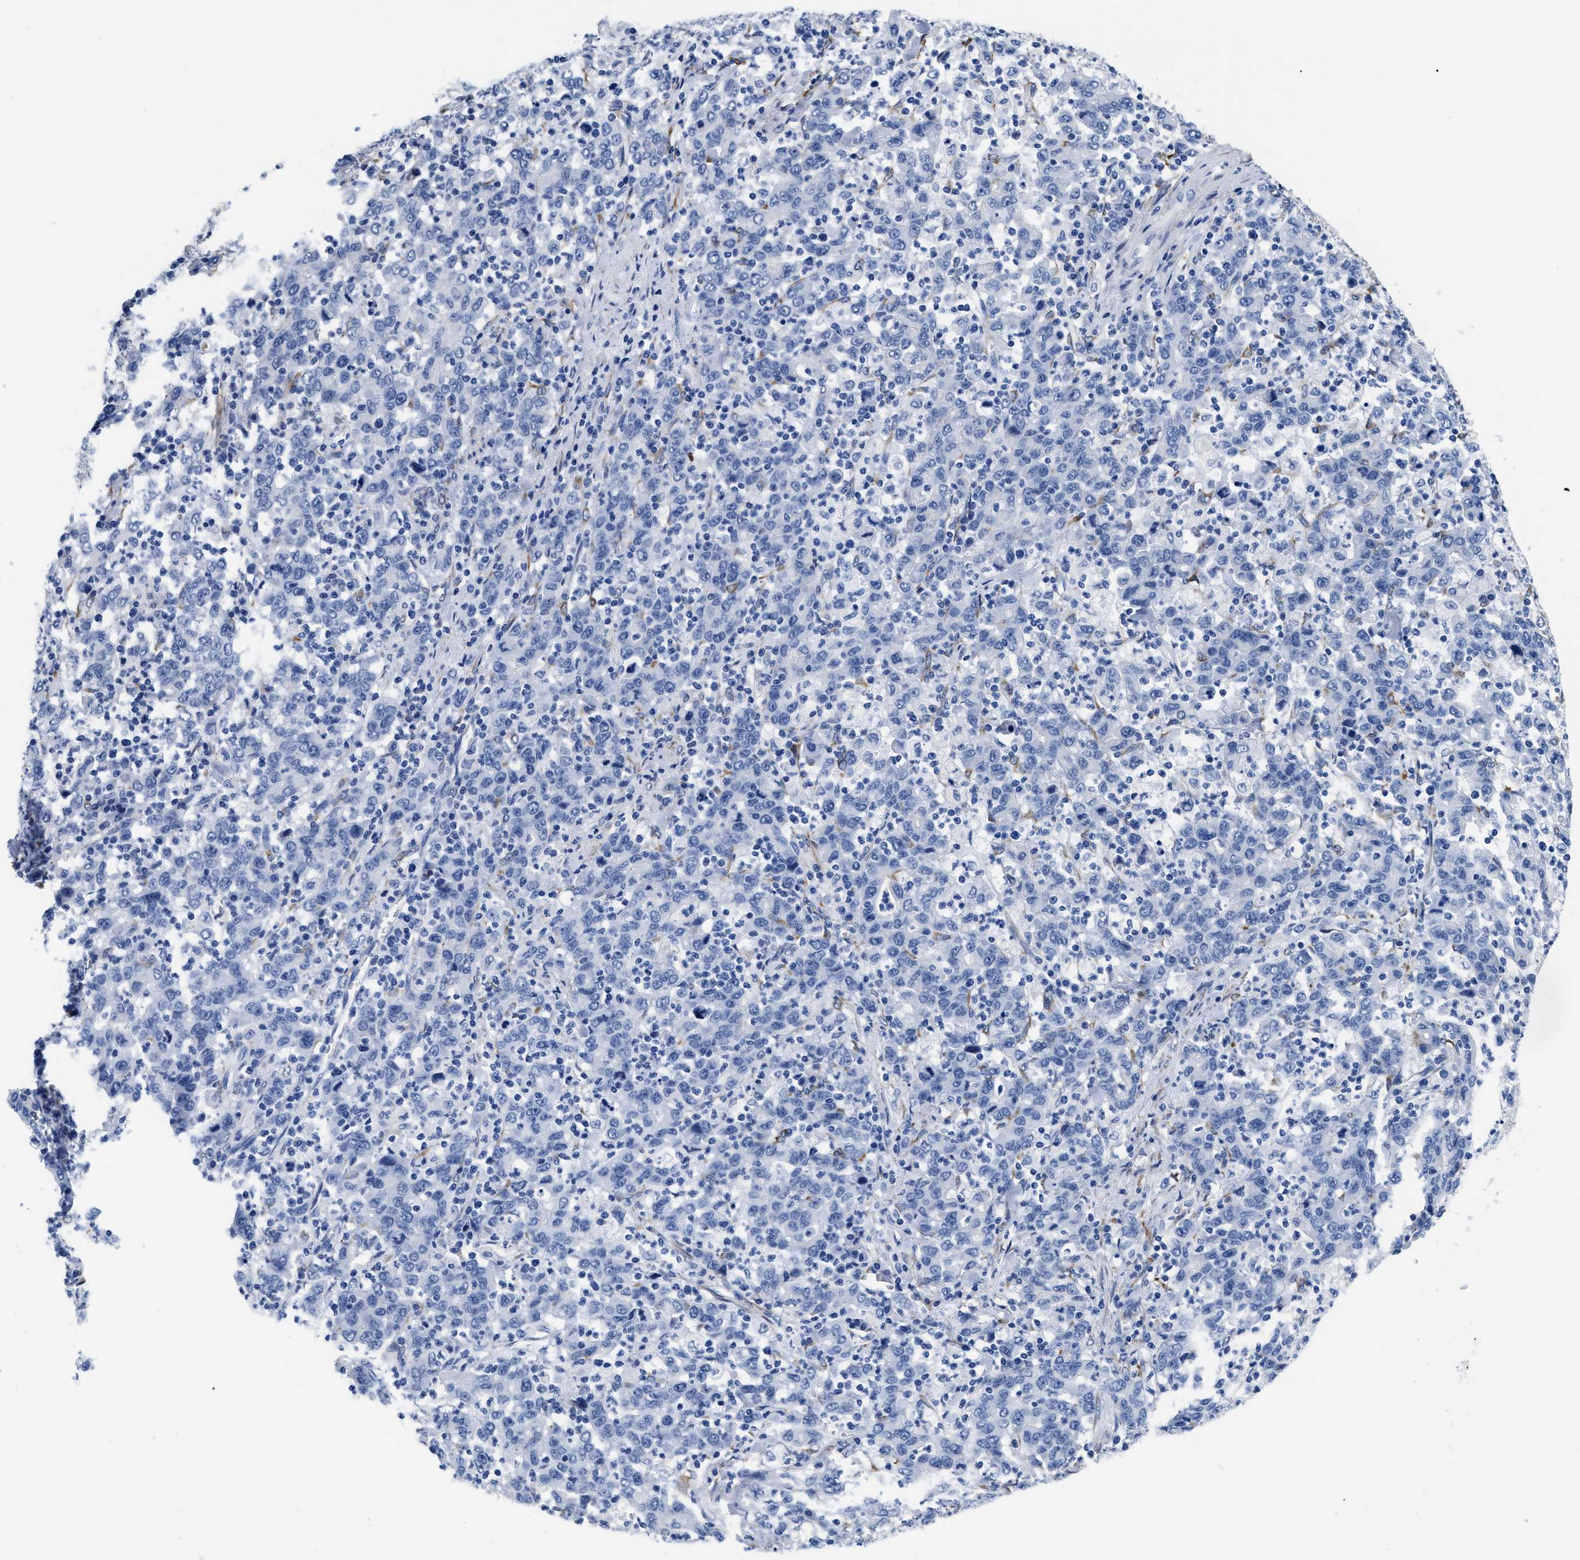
{"staining": {"intensity": "negative", "quantity": "none", "location": "none"}, "tissue": "stomach cancer", "cell_type": "Tumor cells", "image_type": "cancer", "snomed": [{"axis": "morphology", "description": "Adenocarcinoma, NOS"}, {"axis": "topography", "description": "Stomach, upper"}], "caption": "The IHC micrograph has no significant positivity in tumor cells of stomach cancer (adenocarcinoma) tissue.", "gene": "SQLE", "patient": {"sex": "male", "age": 69}}